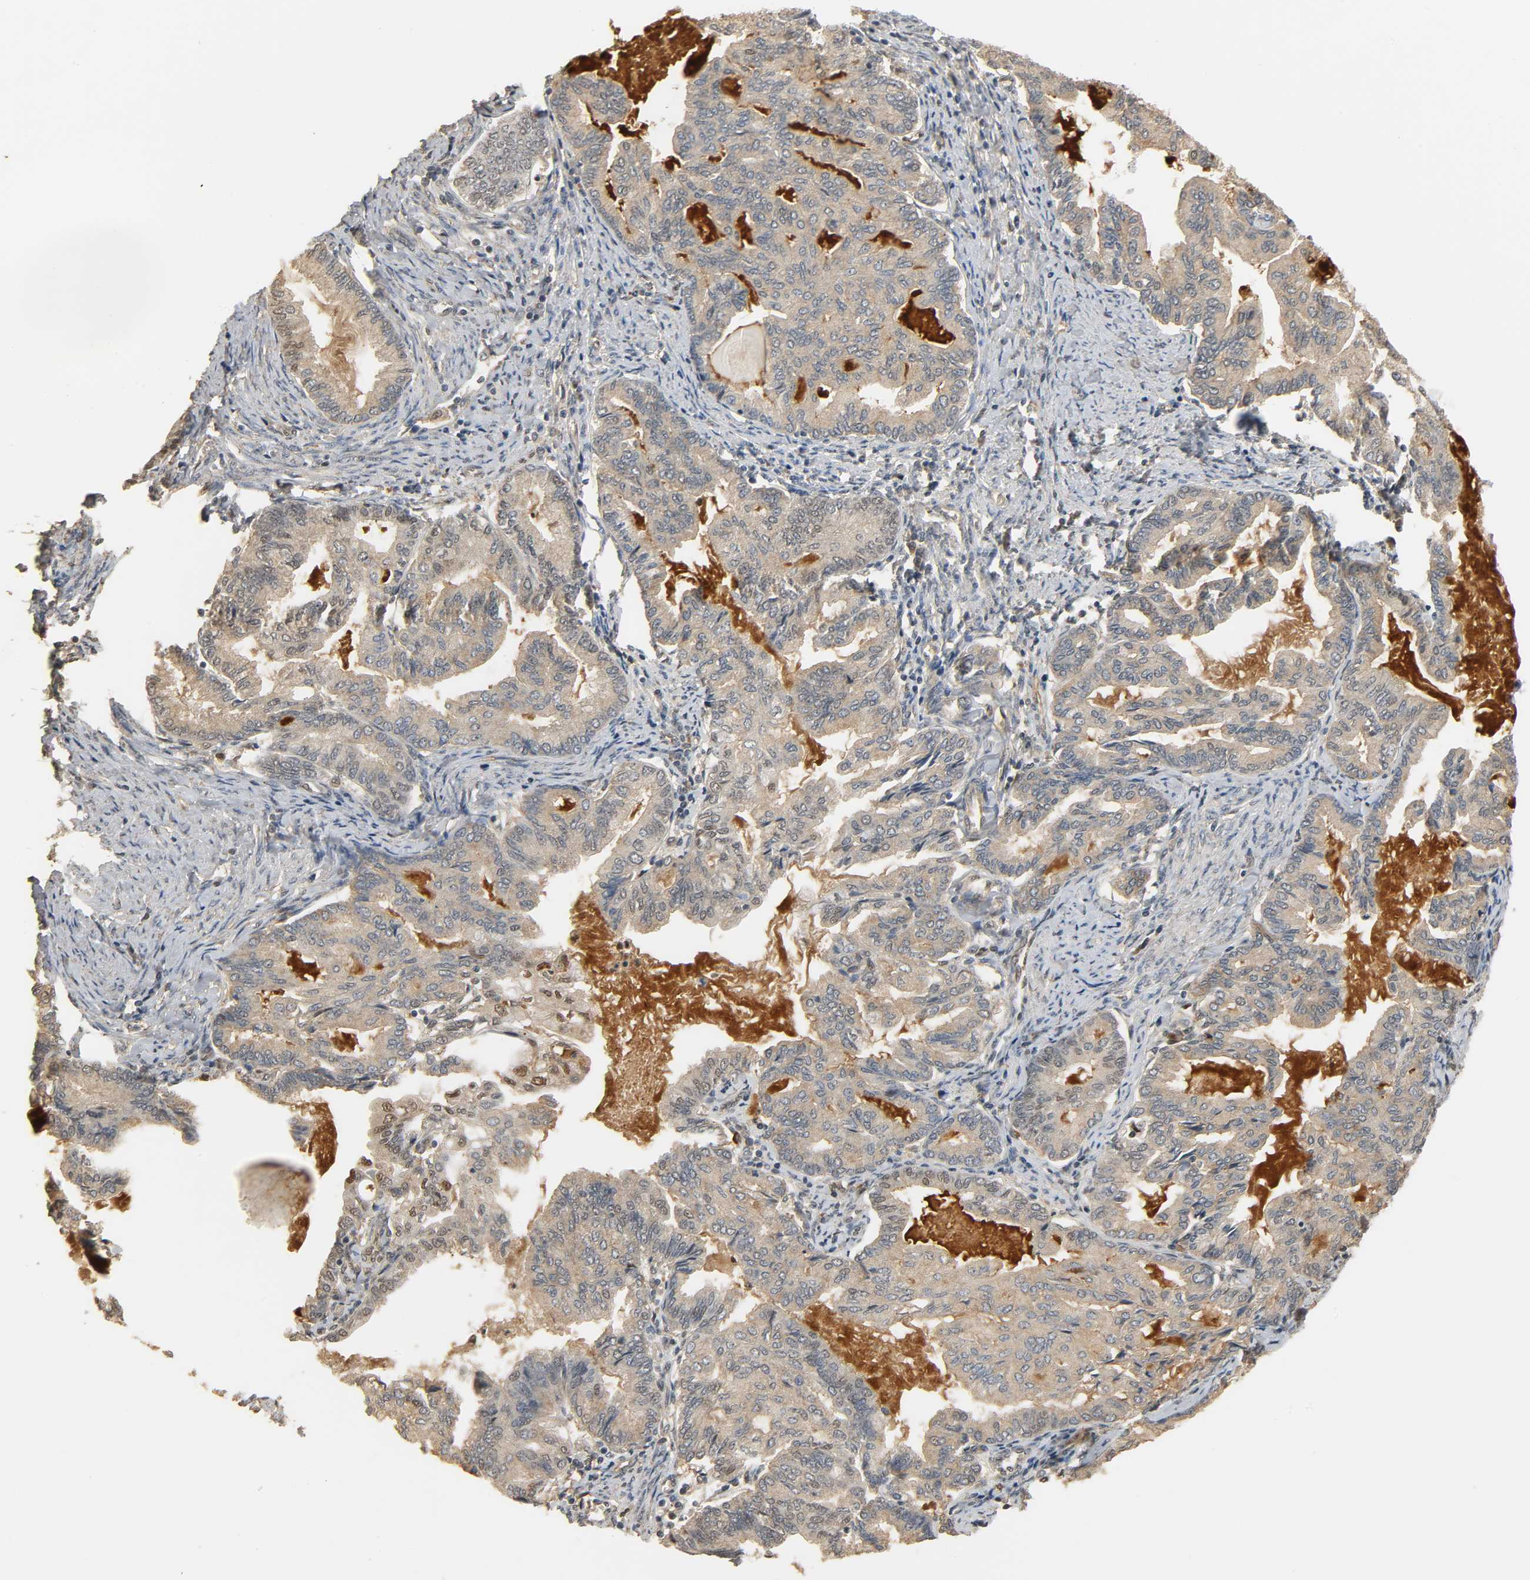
{"staining": {"intensity": "weak", "quantity": ">75%", "location": "cytoplasmic/membranous"}, "tissue": "endometrial cancer", "cell_type": "Tumor cells", "image_type": "cancer", "snomed": [{"axis": "morphology", "description": "Adenocarcinoma, NOS"}, {"axis": "topography", "description": "Endometrium"}], "caption": "High-magnification brightfield microscopy of endometrial cancer (adenocarcinoma) stained with DAB (3,3'-diaminobenzidine) (brown) and counterstained with hematoxylin (blue). tumor cells exhibit weak cytoplasmic/membranous positivity is seen in about>75% of cells.", "gene": "ZFPM2", "patient": {"sex": "female", "age": 86}}